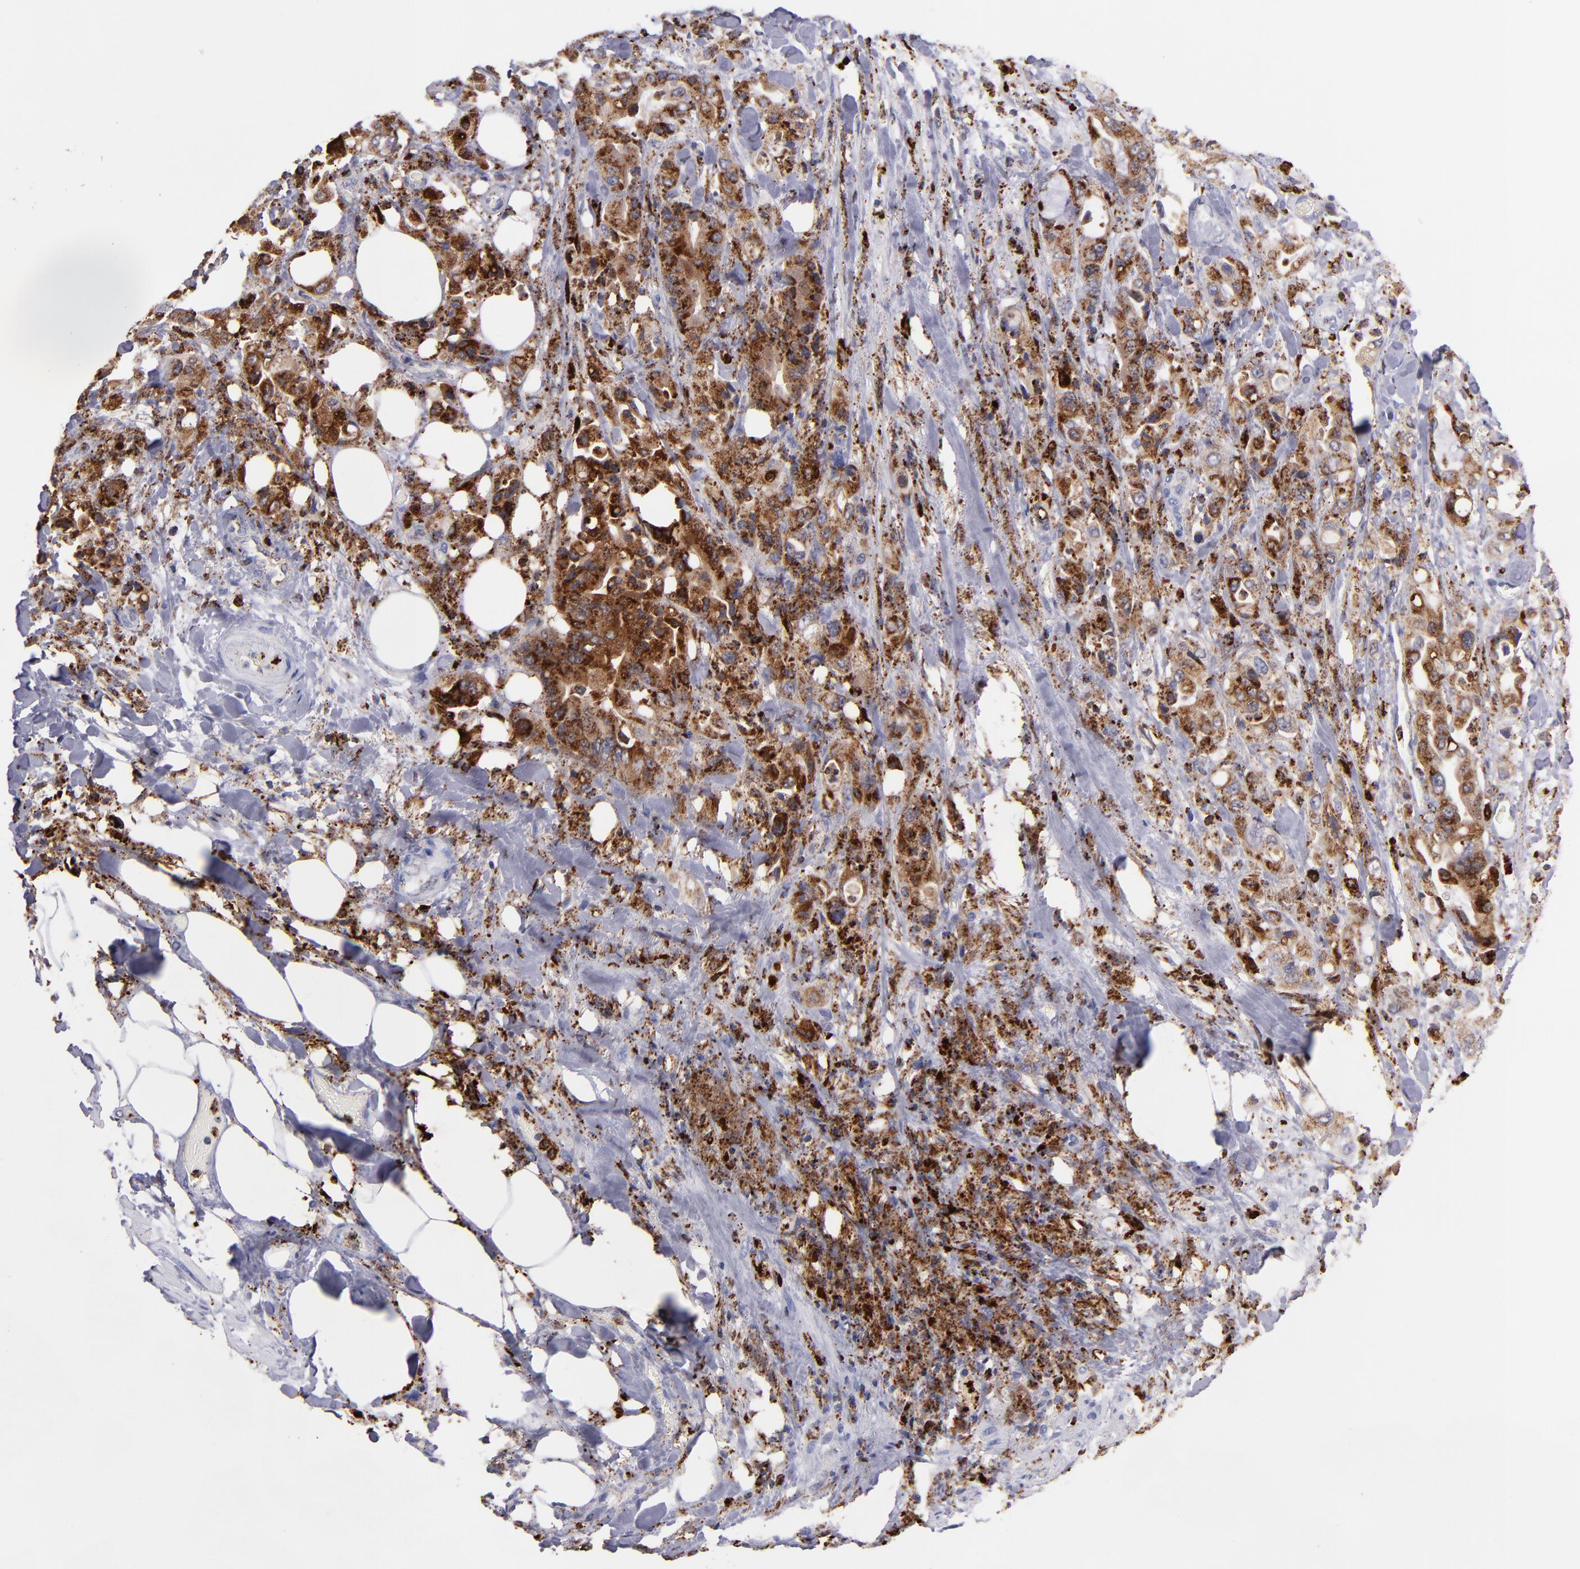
{"staining": {"intensity": "strong", "quantity": ">75%", "location": "cytoplasmic/membranous"}, "tissue": "pancreatic cancer", "cell_type": "Tumor cells", "image_type": "cancer", "snomed": [{"axis": "morphology", "description": "Adenocarcinoma, NOS"}, {"axis": "topography", "description": "Pancreas"}], "caption": "Pancreatic cancer (adenocarcinoma) was stained to show a protein in brown. There is high levels of strong cytoplasmic/membranous expression in approximately >75% of tumor cells.", "gene": "CTSS", "patient": {"sex": "male", "age": 70}}